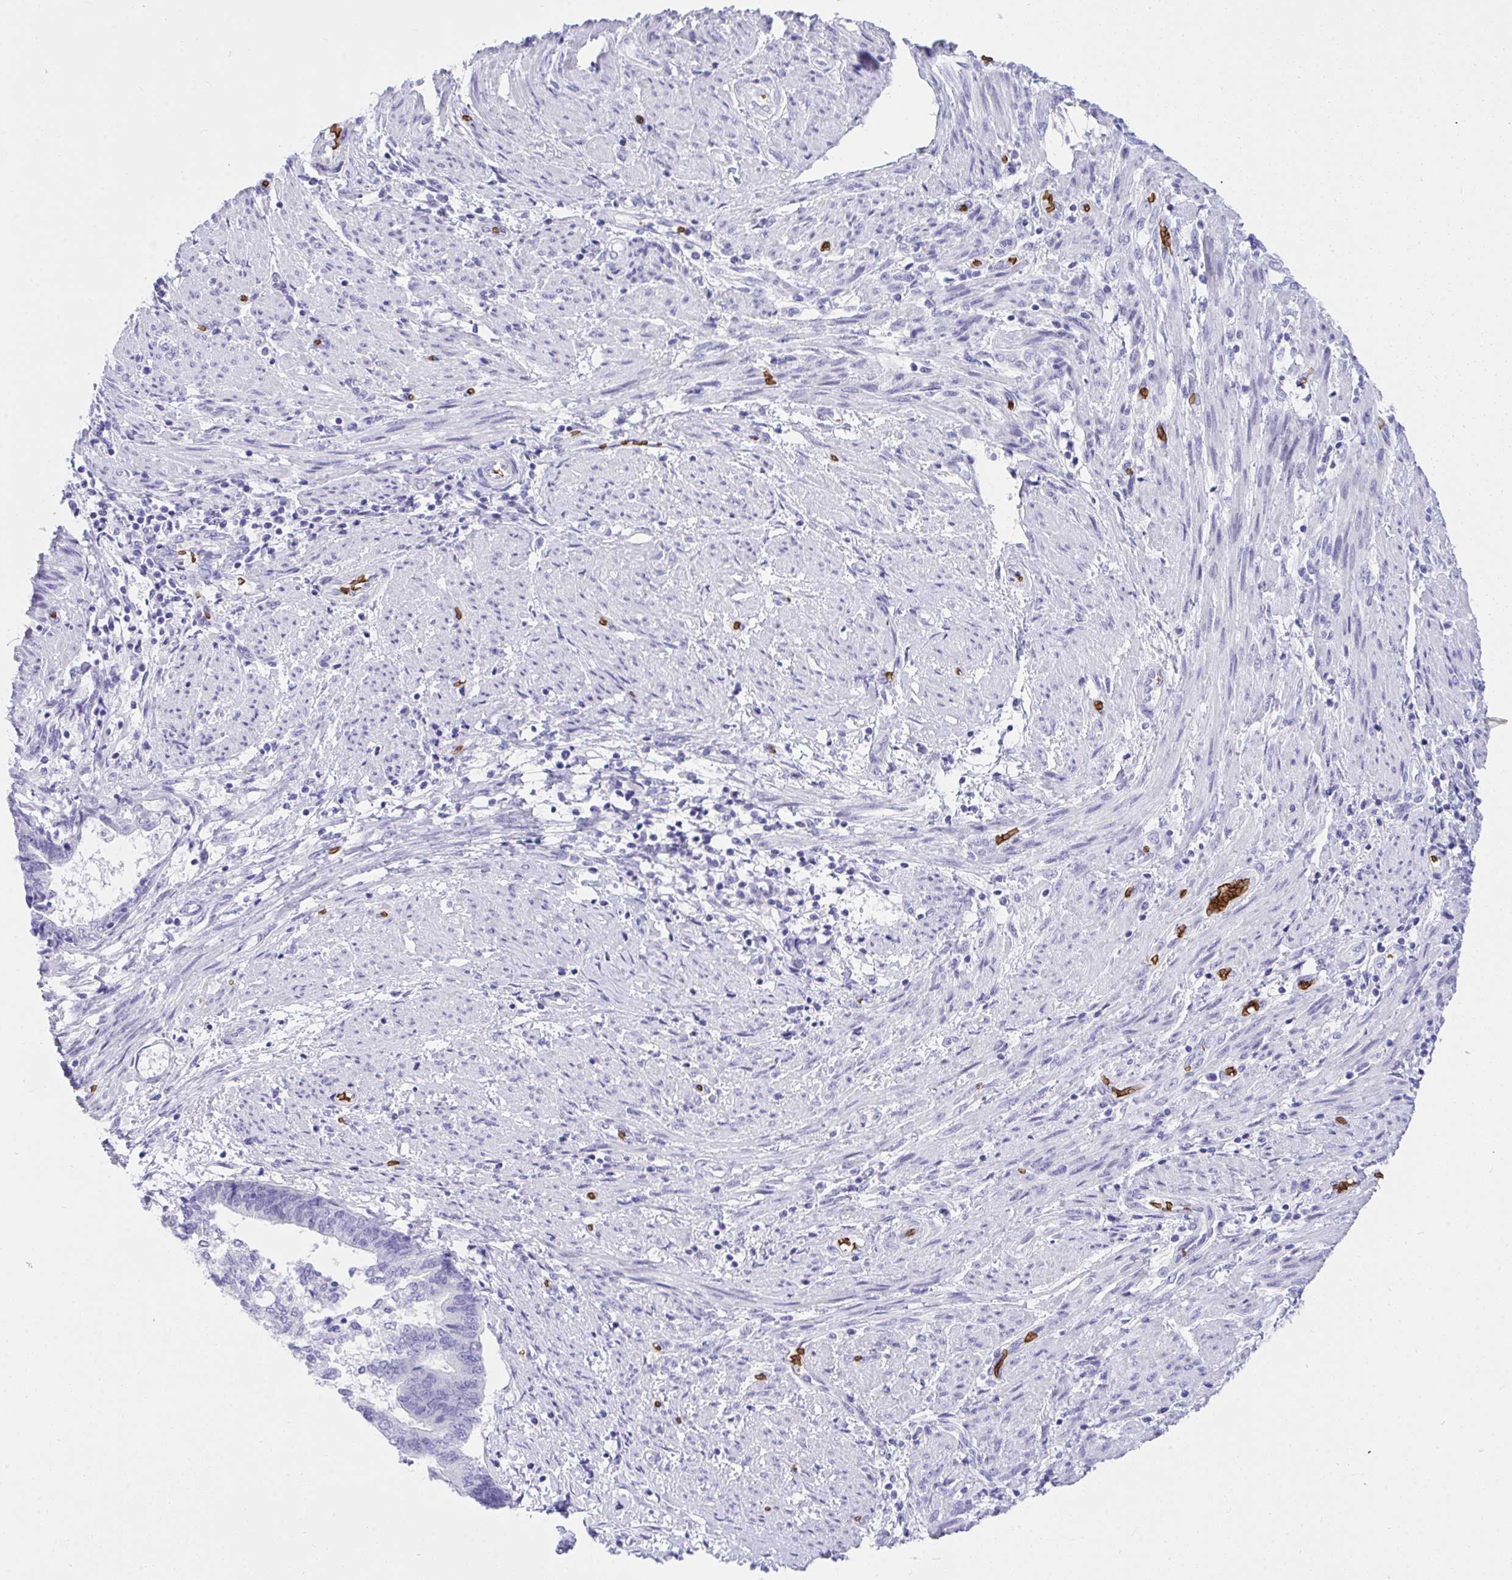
{"staining": {"intensity": "negative", "quantity": "none", "location": "none"}, "tissue": "endometrial cancer", "cell_type": "Tumor cells", "image_type": "cancer", "snomed": [{"axis": "morphology", "description": "Adenocarcinoma, NOS"}, {"axis": "topography", "description": "Endometrium"}], "caption": "Immunohistochemical staining of endometrial cancer reveals no significant staining in tumor cells. Nuclei are stained in blue.", "gene": "ANK1", "patient": {"sex": "female", "age": 65}}